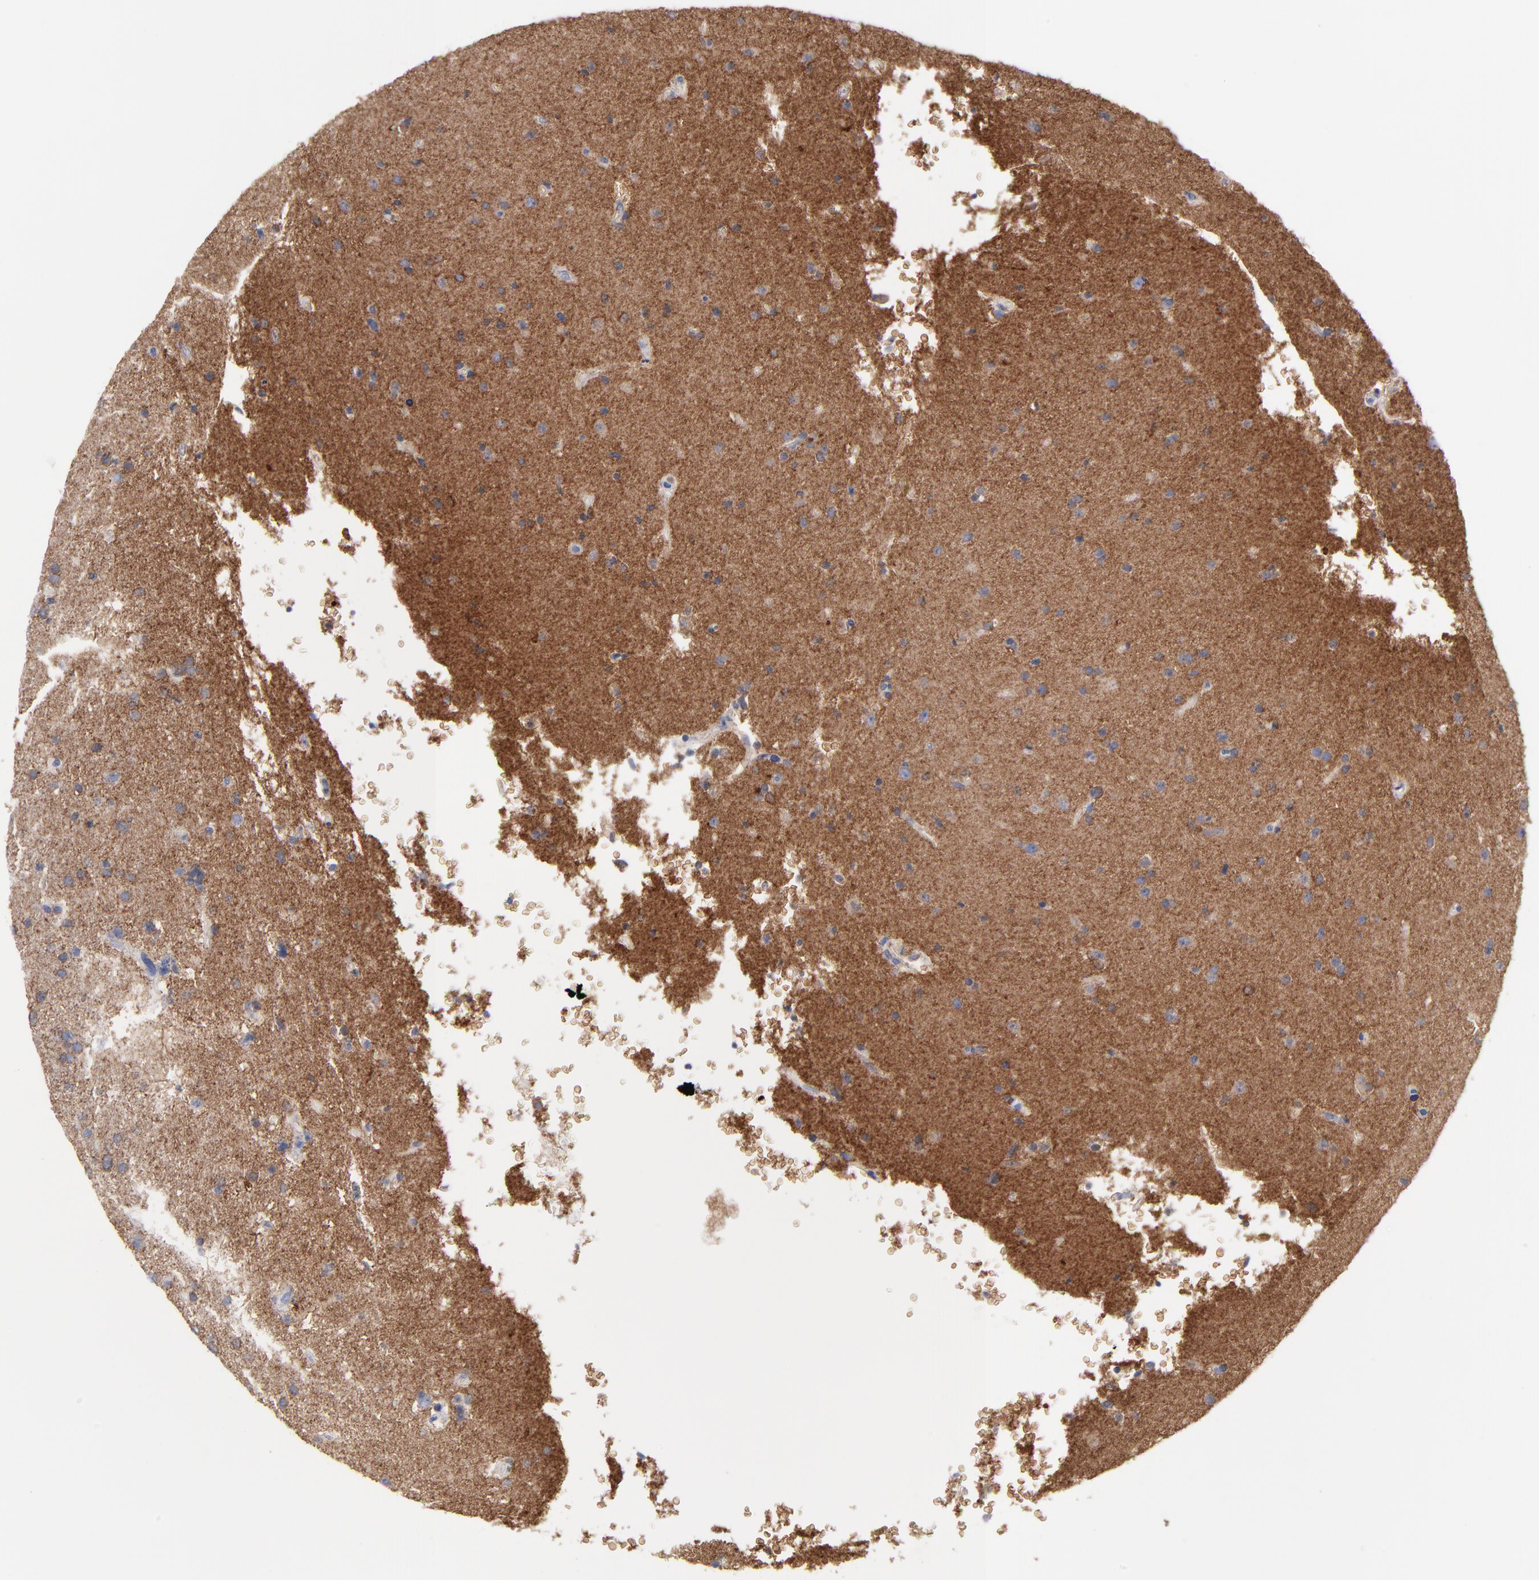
{"staining": {"intensity": "strong", "quantity": "<25%", "location": "cytoplasmic/membranous"}, "tissue": "glioma", "cell_type": "Tumor cells", "image_type": "cancer", "snomed": [{"axis": "morphology", "description": "Glioma, malignant, High grade"}, {"axis": "topography", "description": "Brain"}], "caption": "Immunohistochemistry (DAB (3,3'-diaminobenzidine)) staining of high-grade glioma (malignant) shows strong cytoplasmic/membranous protein positivity in approximately <25% of tumor cells.", "gene": "CNTN3", "patient": {"sex": "male", "age": 33}}